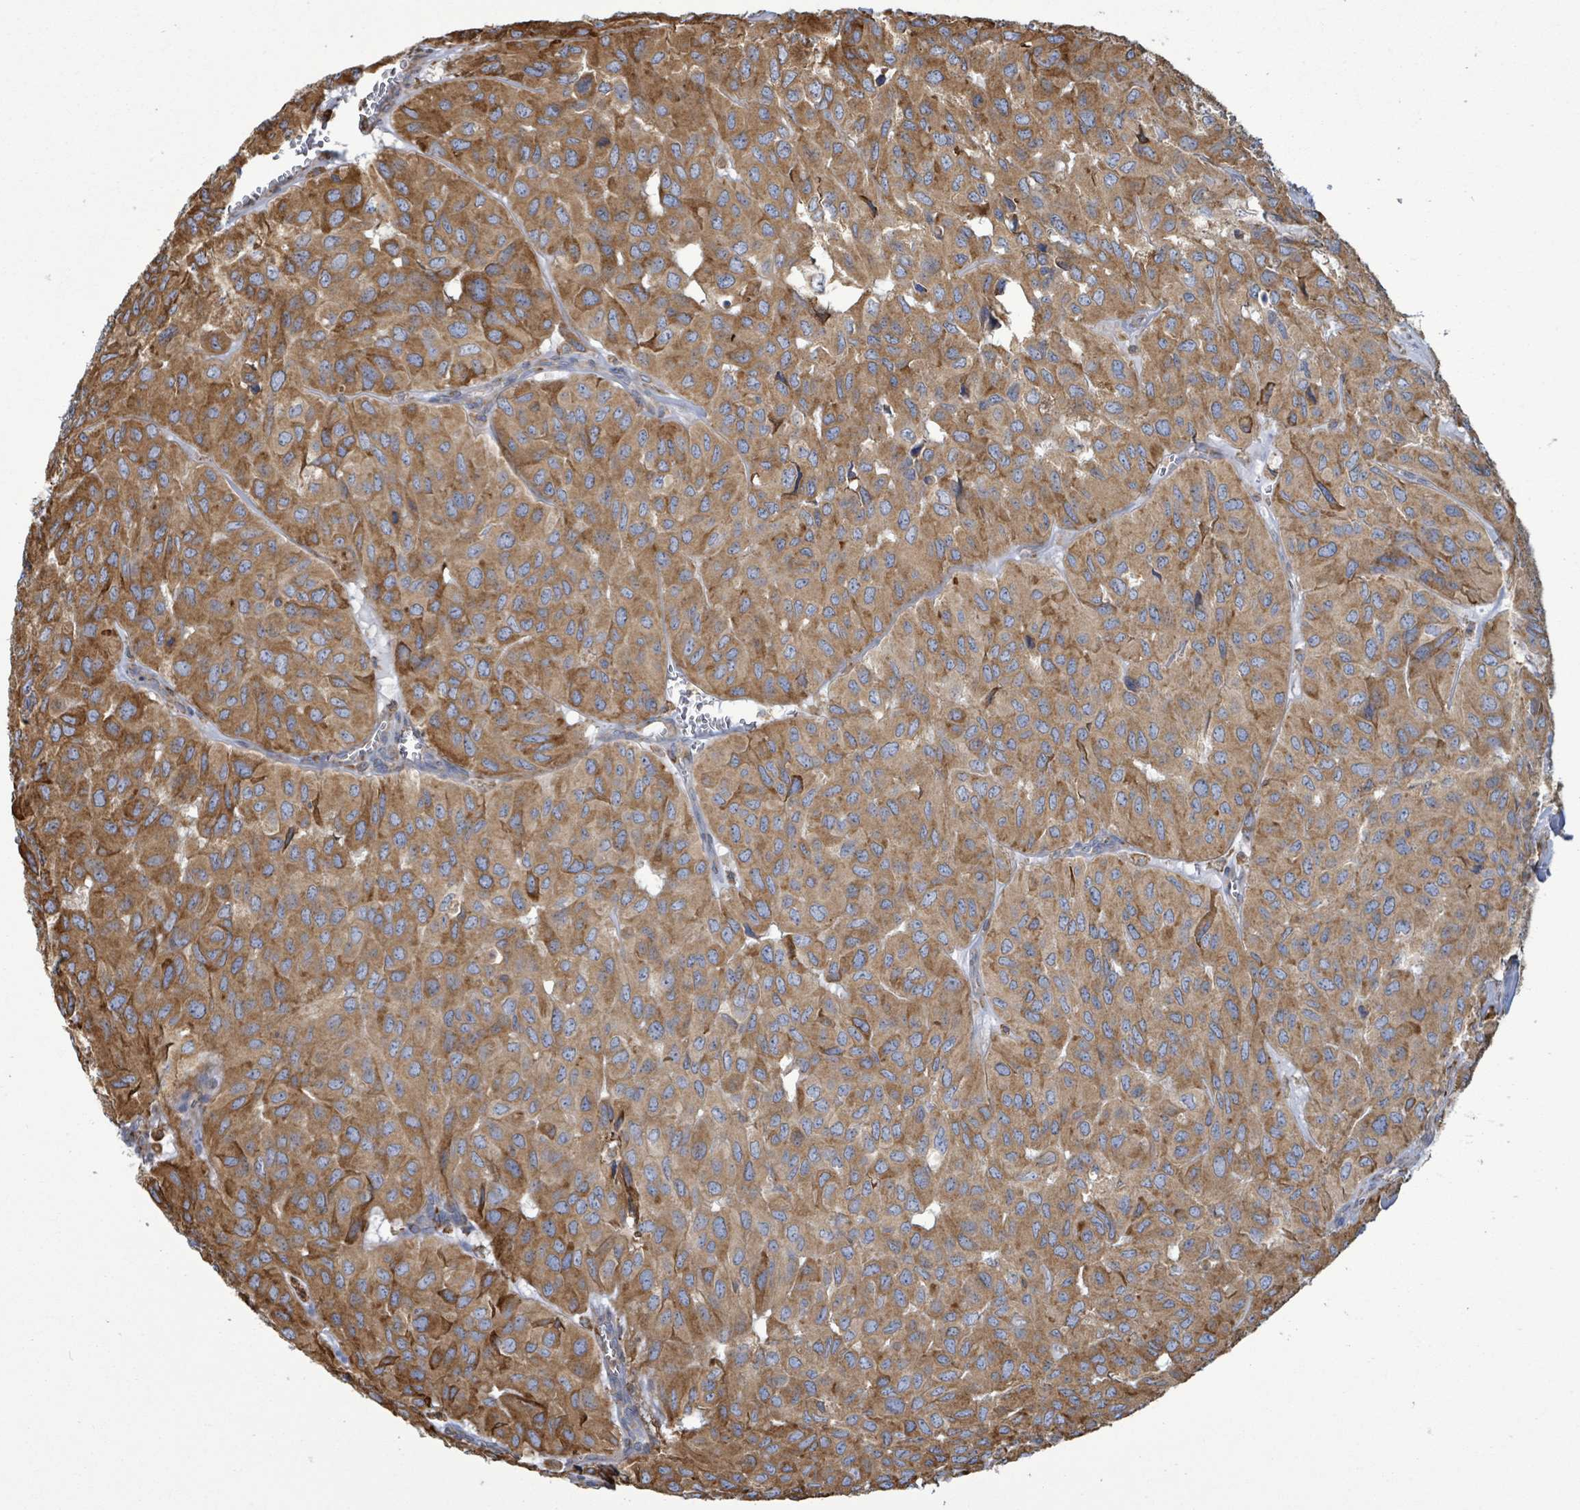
{"staining": {"intensity": "moderate", "quantity": ">75%", "location": "cytoplasmic/membranous"}, "tissue": "head and neck cancer", "cell_type": "Tumor cells", "image_type": "cancer", "snomed": [{"axis": "morphology", "description": "Adenocarcinoma, NOS"}, {"axis": "topography", "description": "Salivary gland, NOS"}, {"axis": "topography", "description": "Head-Neck"}], "caption": "Immunohistochemistry of human head and neck cancer (adenocarcinoma) reveals medium levels of moderate cytoplasmic/membranous staining in approximately >75% of tumor cells.", "gene": "RFPL4A", "patient": {"sex": "female", "age": 76}}